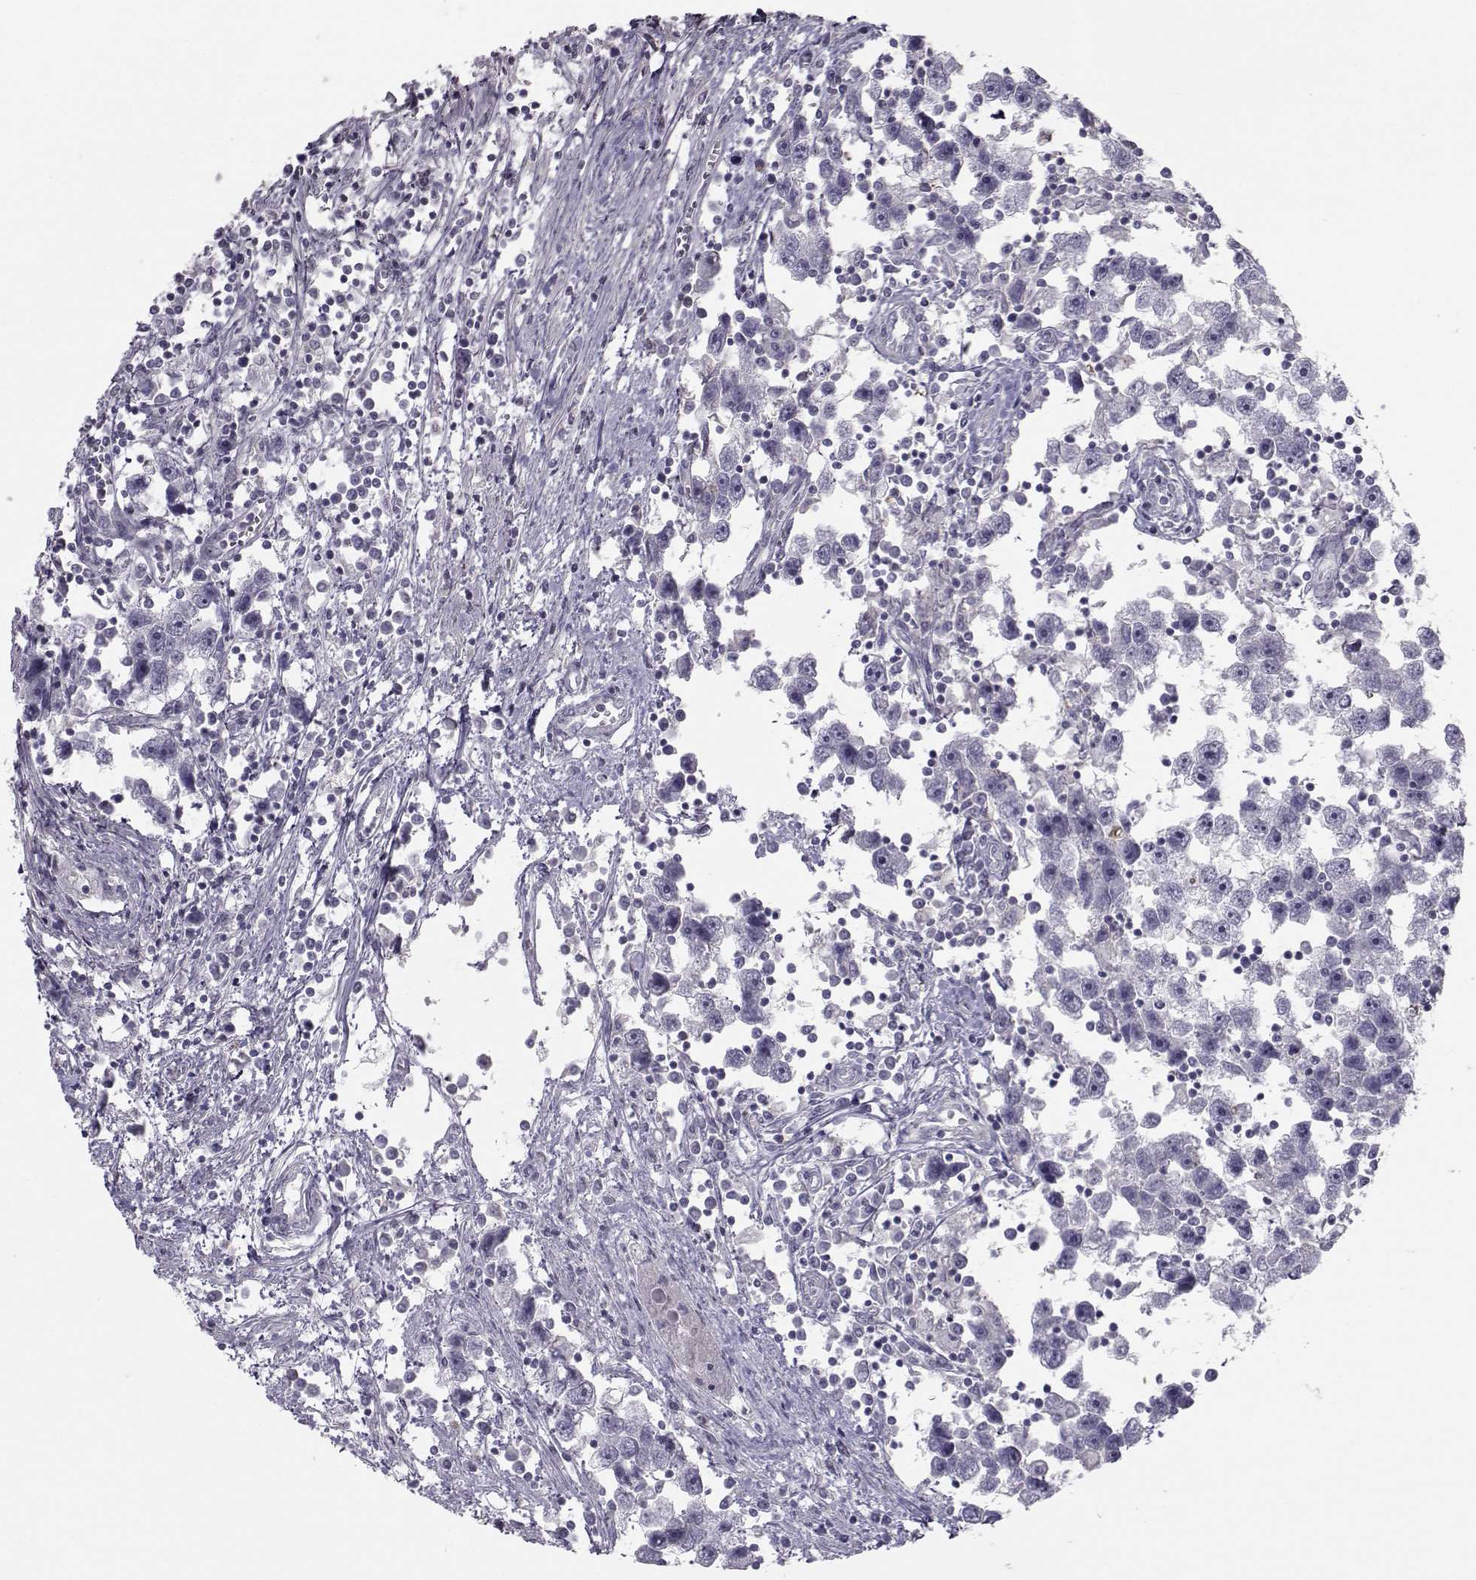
{"staining": {"intensity": "negative", "quantity": "none", "location": "none"}, "tissue": "testis cancer", "cell_type": "Tumor cells", "image_type": "cancer", "snomed": [{"axis": "morphology", "description": "Seminoma, NOS"}, {"axis": "topography", "description": "Testis"}], "caption": "Human testis seminoma stained for a protein using immunohistochemistry (IHC) shows no expression in tumor cells.", "gene": "GARIN3", "patient": {"sex": "male", "age": 30}}